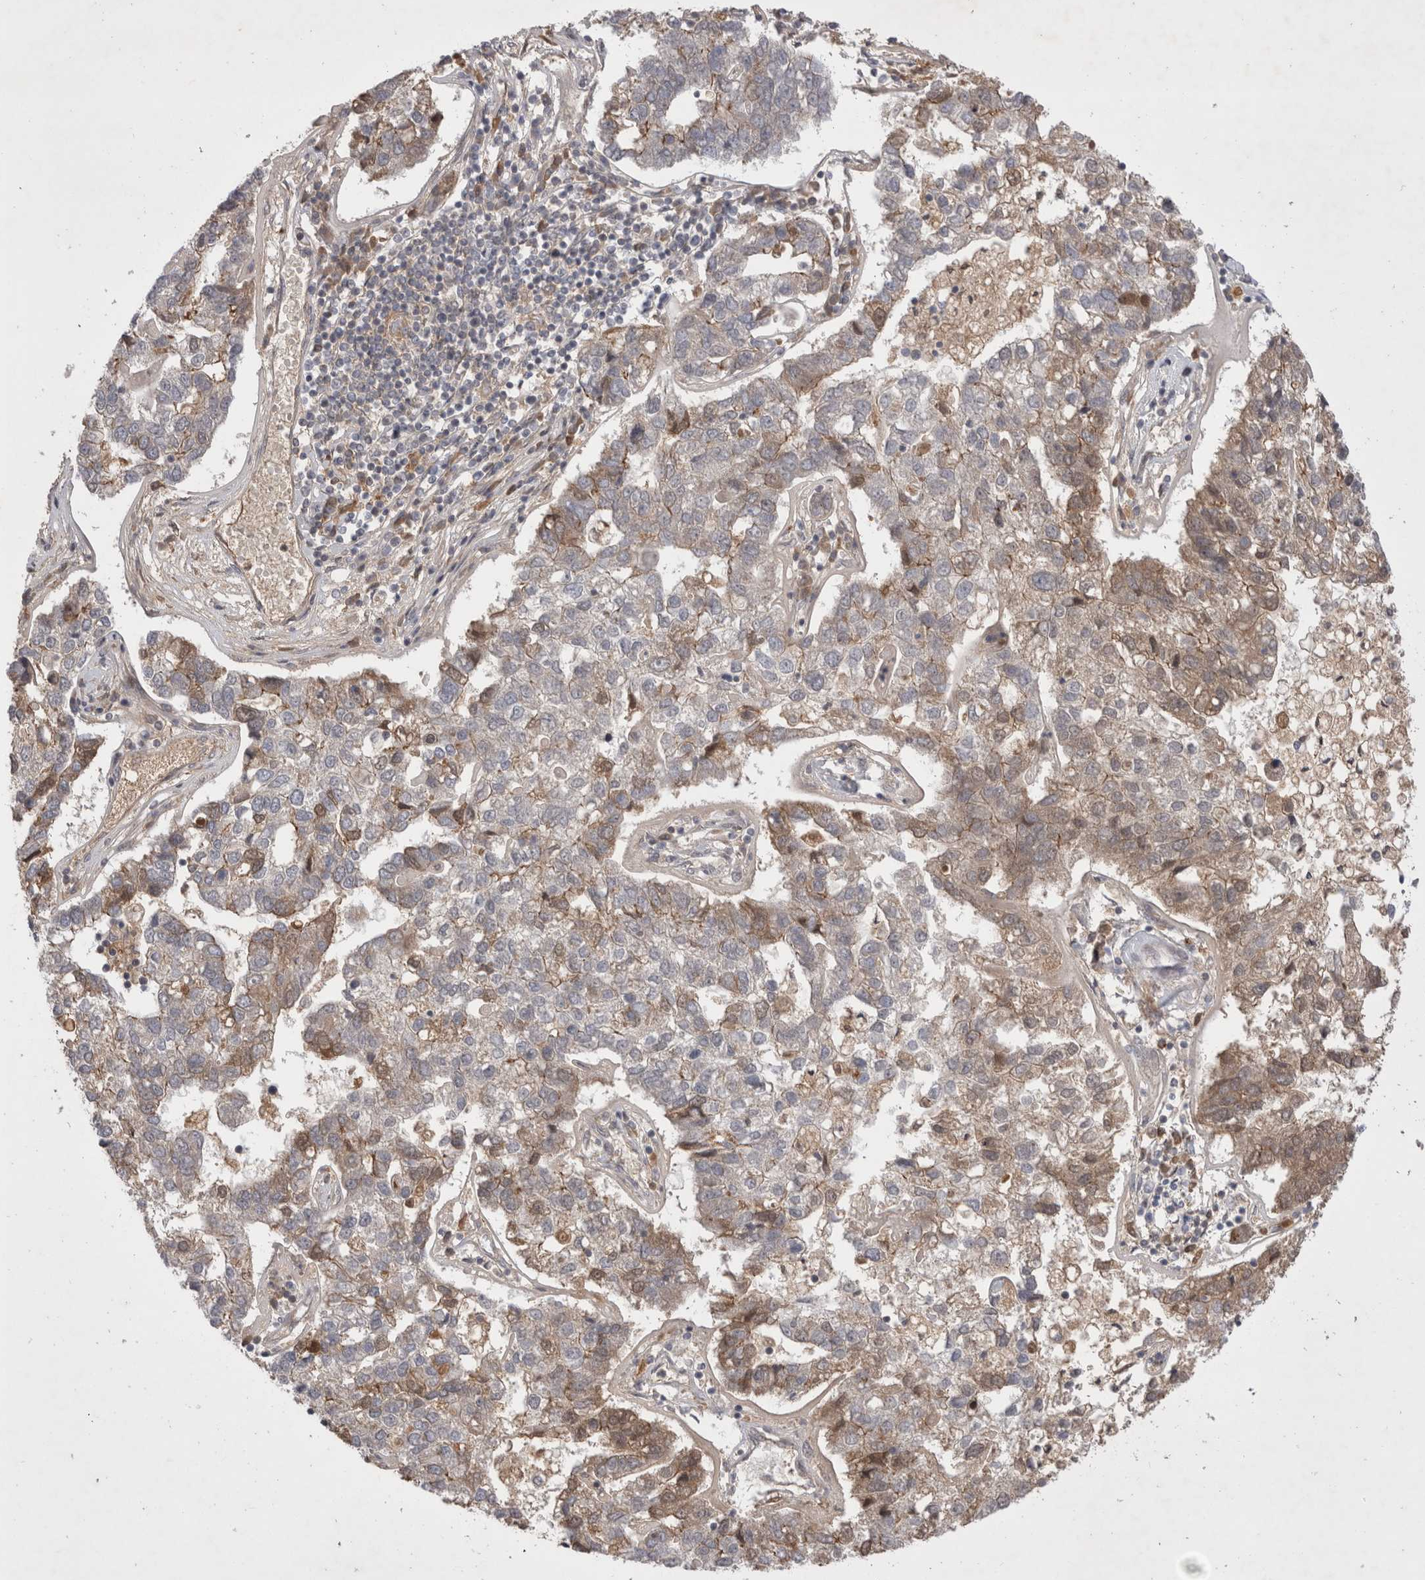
{"staining": {"intensity": "weak", "quantity": "25%-75%", "location": "cytoplasmic/membranous"}, "tissue": "pancreatic cancer", "cell_type": "Tumor cells", "image_type": "cancer", "snomed": [{"axis": "morphology", "description": "Adenocarcinoma, NOS"}, {"axis": "topography", "description": "Pancreas"}], "caption": "Adenocarcinoma (pancreatic) was stained to show a protein in brown. There is low levels of weak cytoplasmic/membranous expression in about 25%-75% of tumor cells.", "gene": "PLEKHM1", "patient": {"sex": "female", "age": 61}}